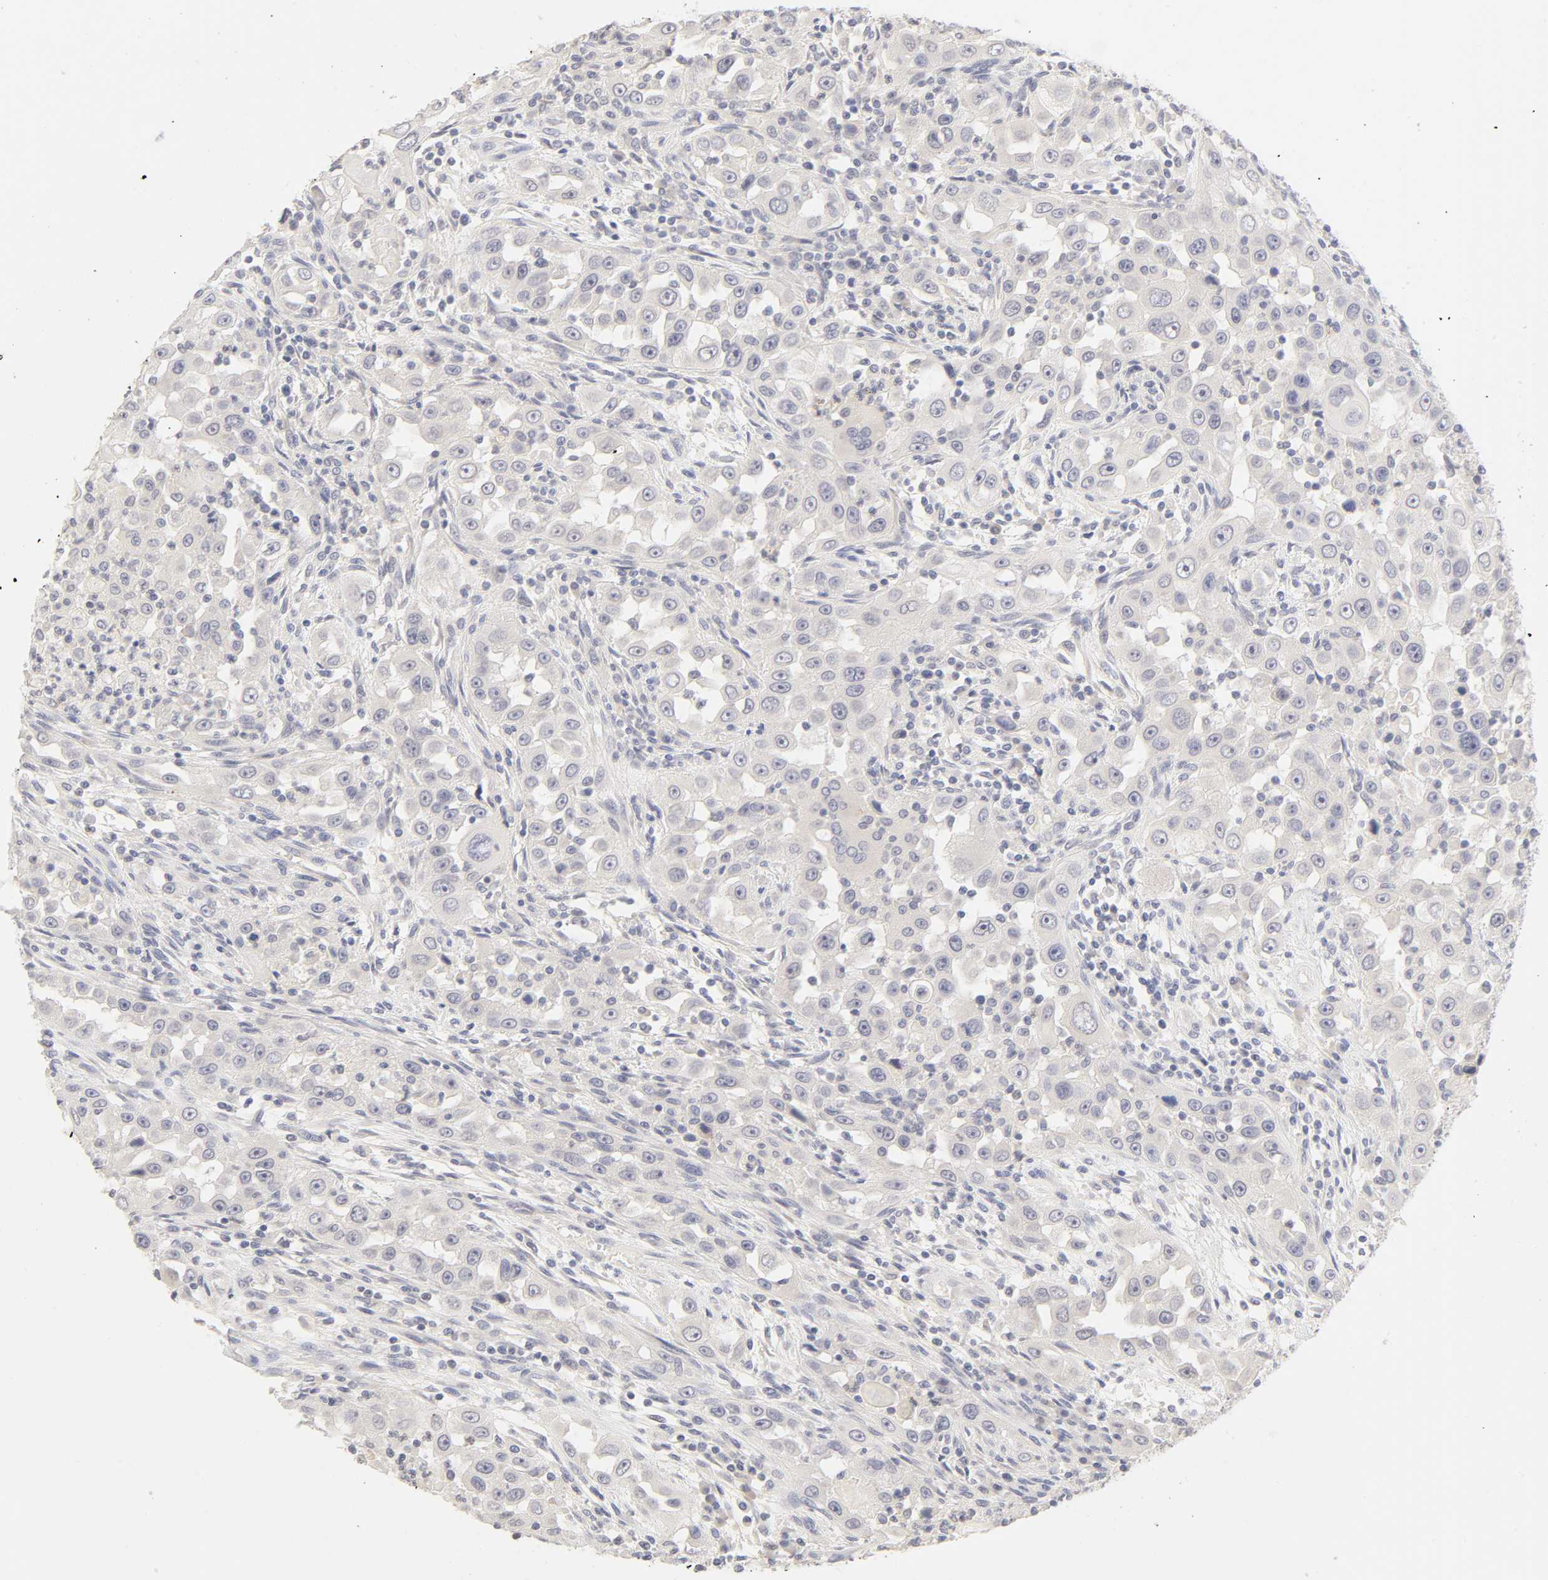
{"staining": {"intensity": "weak", "quantity": "<25%", "location": "cytoplasmic/membranous"}, "tissue": "head and neck cancer", "cell_type": "Tumor cells", "image_type": "cancer", "snomed": [{"axis": "morphology", "description": "Carcinoma, NOS"}, {"axis": "topography", "description": "Head-Neck"}], "caption": "An immunohistochemistry (IHC) micrograph of head and neck cancer (carcinoma) is shown. There is no staining in tumor cells of head and neck cancer (carcinoma). (Brightfield microscopy of DAB immunohistochemistry at high magnification).", "gene": "CYP4B1", "patient": {"sex": "male", "age": 87}}